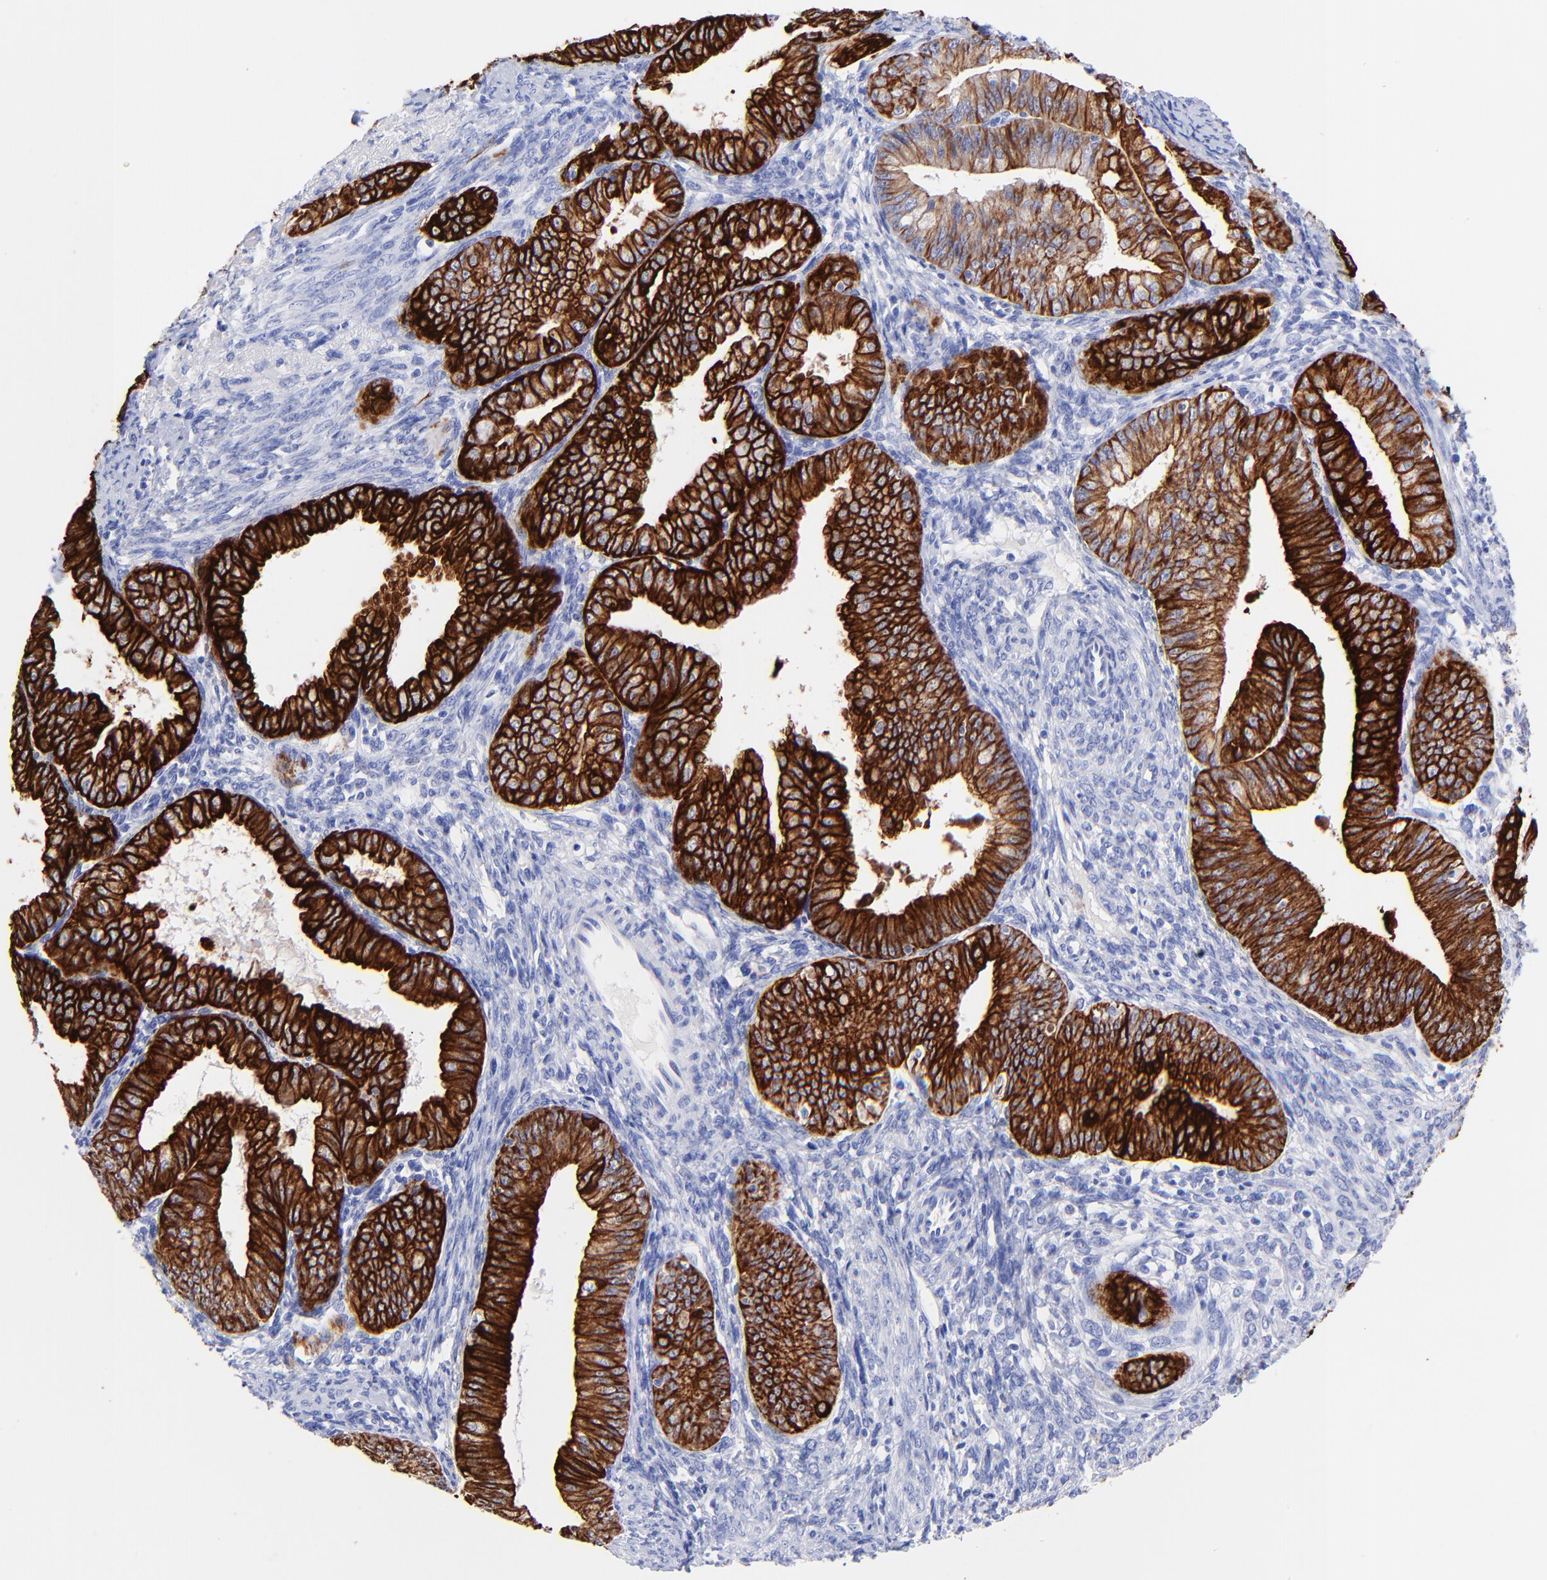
{"staining": {"intensity": "strong", "quantity": ">75%", "location": "cytoplasmic/membranous"}, "tissue": "endometrial cancer", "cell_type": "Tumor cells", "image_type": "cancer", "snomed": [{"axis": "morphology", "description": "Adenocarcinoma, NOS"}, {"axis": "topography", "description": "Endometrium"}], "caption": "This micrograph demonstrates IHC staining of adenocarcinoma (endometrial), with high strong cytoplasmic/membranous positivity in approximately >75% of tumor cells.", "gene": "KRT19", "patient": {"sex": "female", "age": 76}}